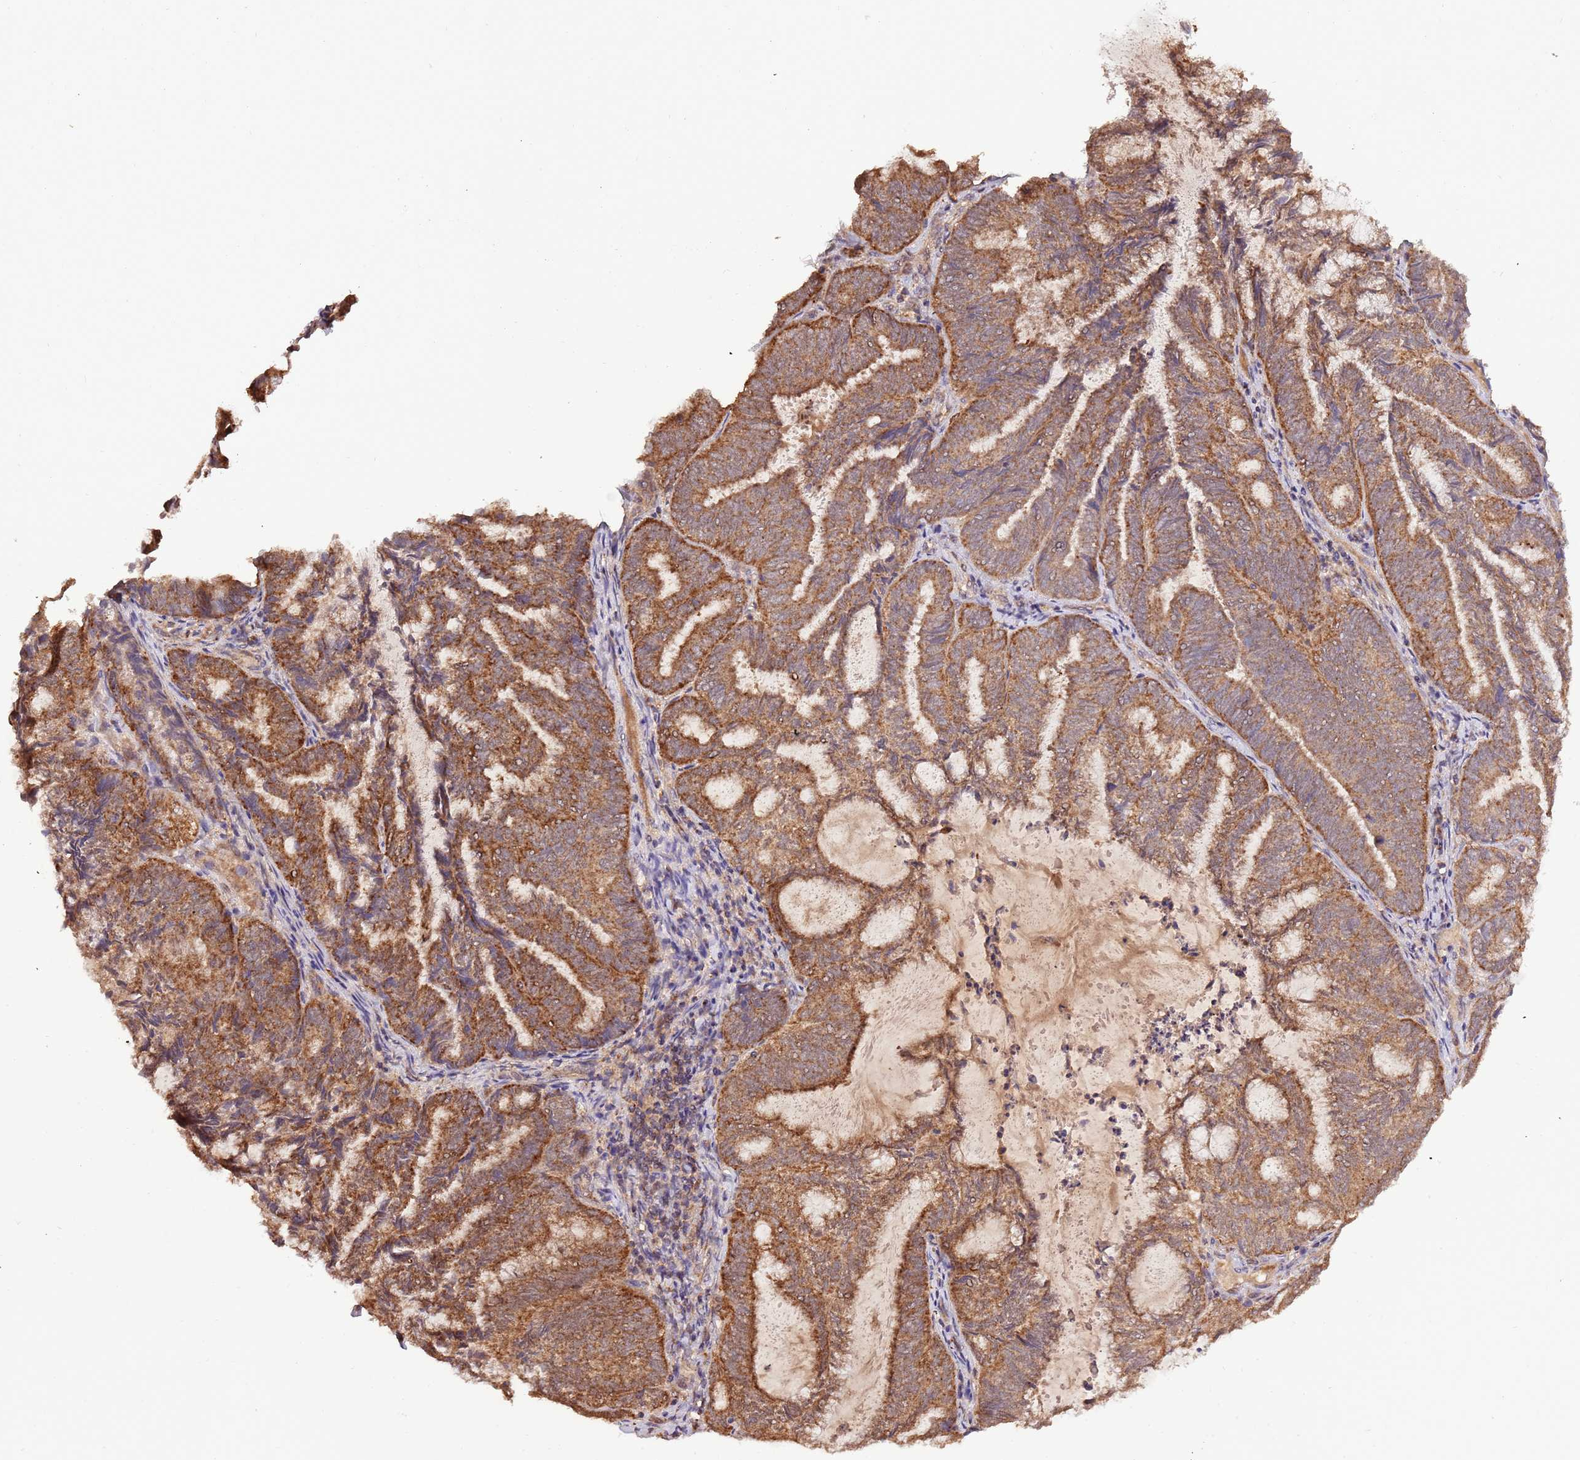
{"staining": {"intensity": "strong", "quantity": ">75%", "location": "cytoplasmic/membranous"}, "tissue": "endometrial cancer", "cell_type": "Tumor cells", "image_type": "cancer", "snomed": [{"axis": "morphology", "description": "Adenocarcinoma, NOS"}, {"axis": "topography", "description": "Endometrium"}], "caption": "A brown stain highlights strong cytoplasmic/membranous positivity of a protein in human endometrial cancer tumor cells.", "gene": "IL17RD", "patient": {"sex": "female", "age": 80}}